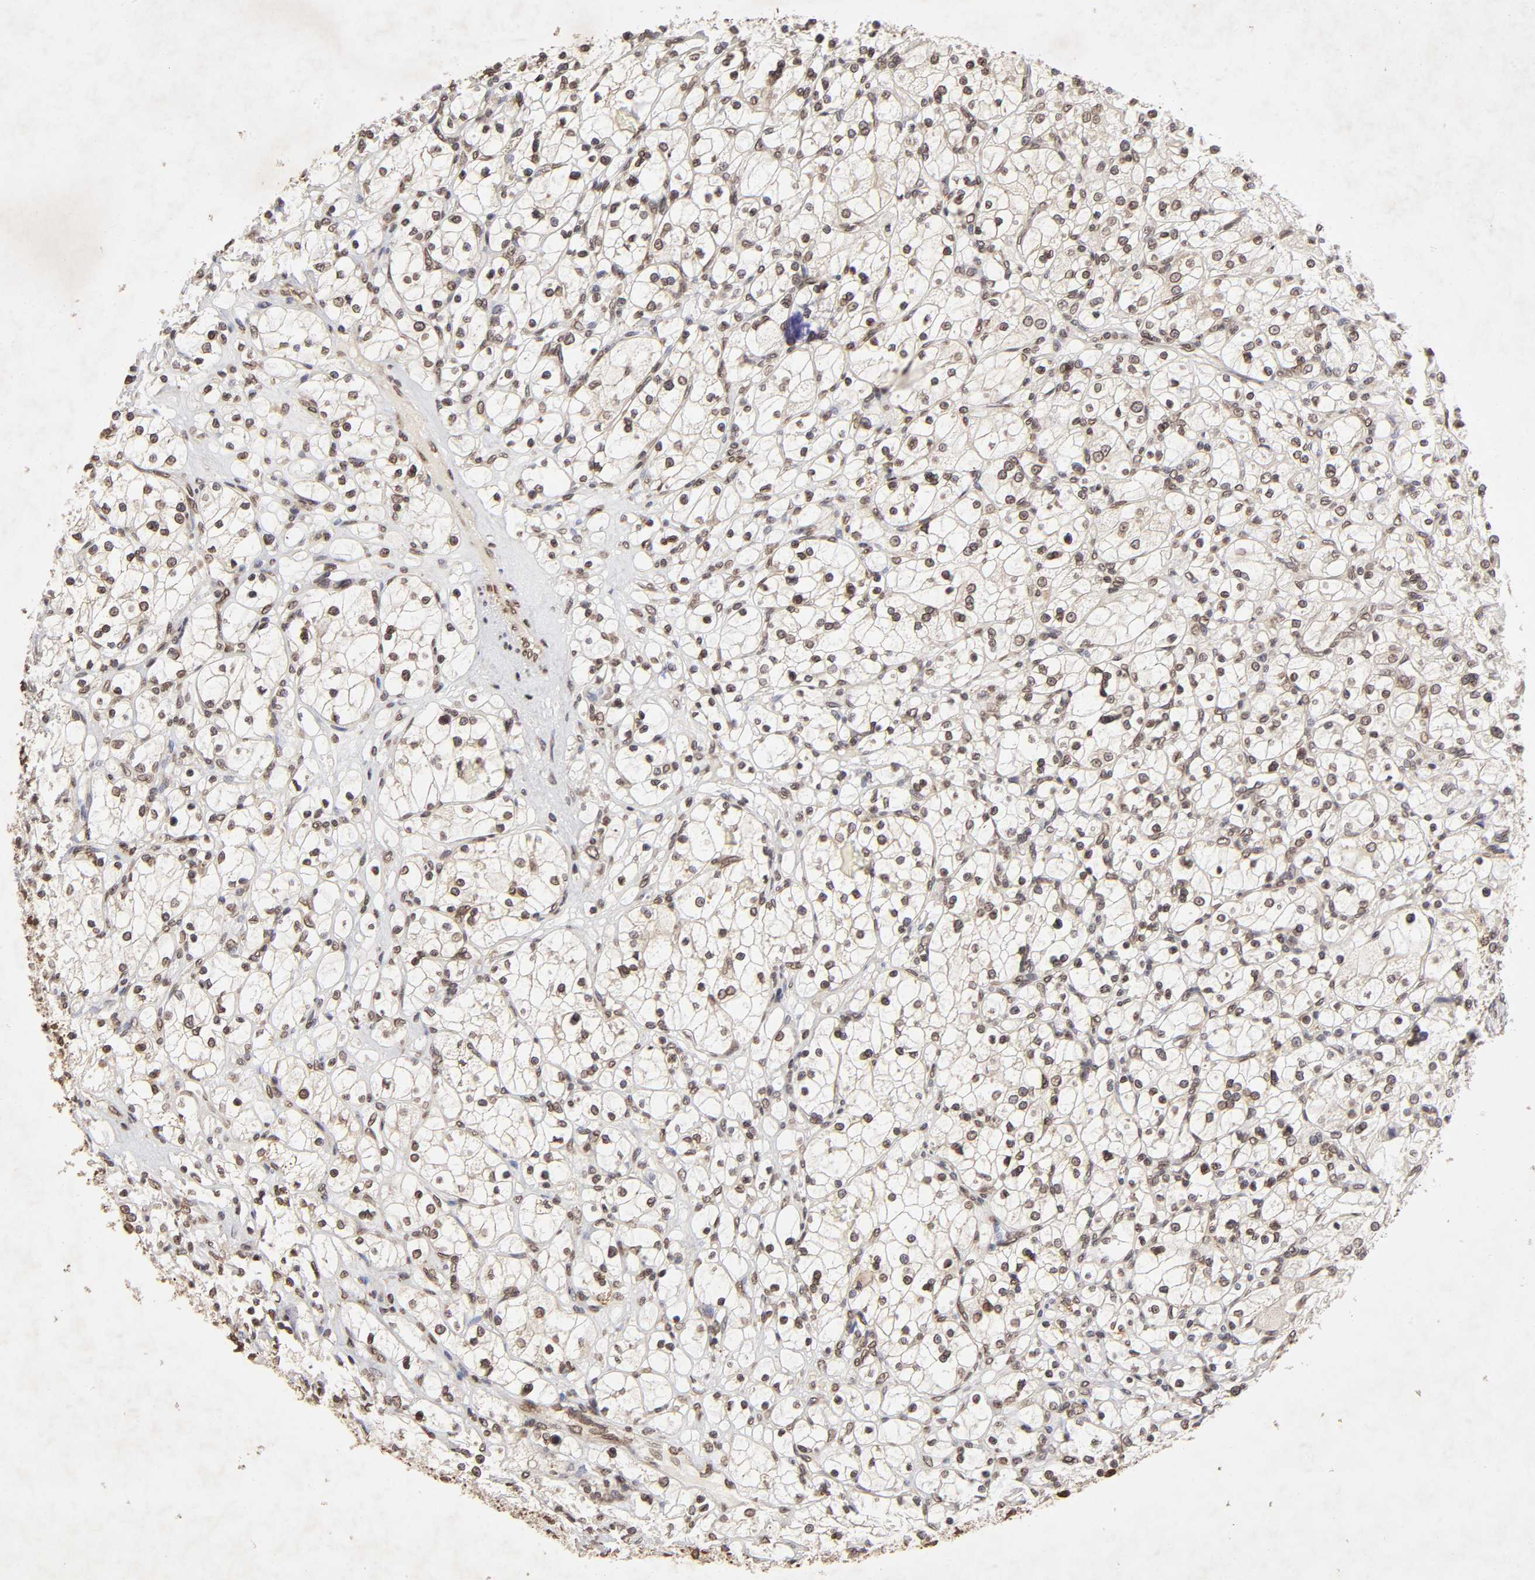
{"staining": {"intensity": "weak", "quantity": "25%-75%", "location": "nuclear"}, "tissue": "renal cancer", "cell_type": "Tumor cells", "image_type": "cancer", "snomed": [{"axis": "morphology", "description": "Adenocarcinoma, NOS"}, {"axis": "topography", "description": "Kidney"}], "caption": "Renal adenocarcinoma tissue shows weak nuclear expression in approximately 25%-75% of tumor cells", "gene": "MLLT6", "patient": {"sex": "female", "age": 83}}